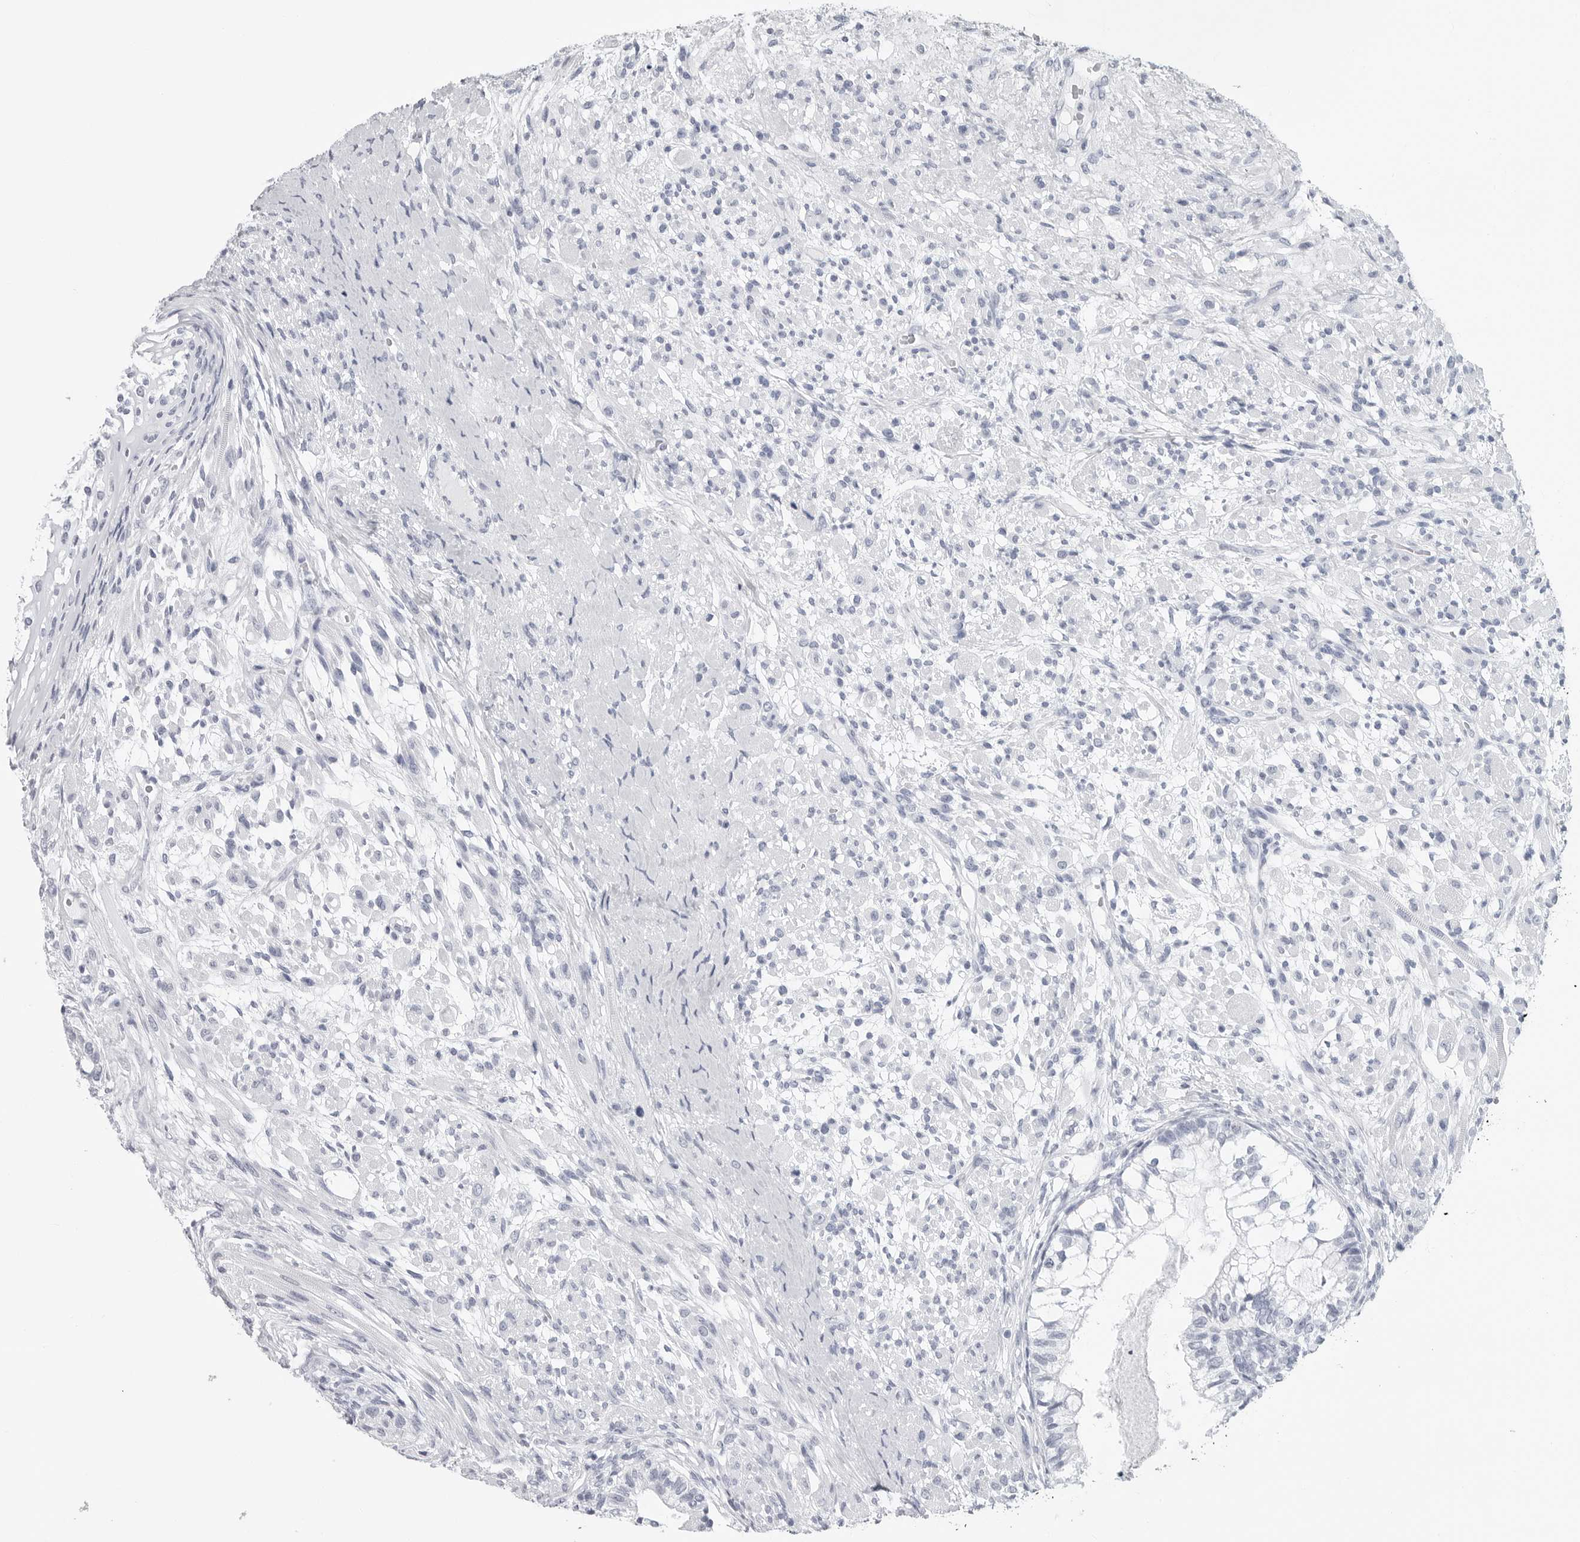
{"staining": {"intensity": "negative", "quantity": "none", "location": "none"}, "tissue": "testis cancer", "cell_type": "Tumor cells", "image_type": "cancer", "snomed": [{"axis": "morphology", "description": "Seminoma, NOS"}, {"axis": "morphology", "description": "Carcinoma, Embryonal, NOS"}, {"axis": "topography", "description": "Testis"}], "caption": "Immunohistochemical staining of human testis cancer (seminoma) displays no significant expression in tumor cells.", "gene": "CSH1", "patient": {"sex": "male", "age": 28}}